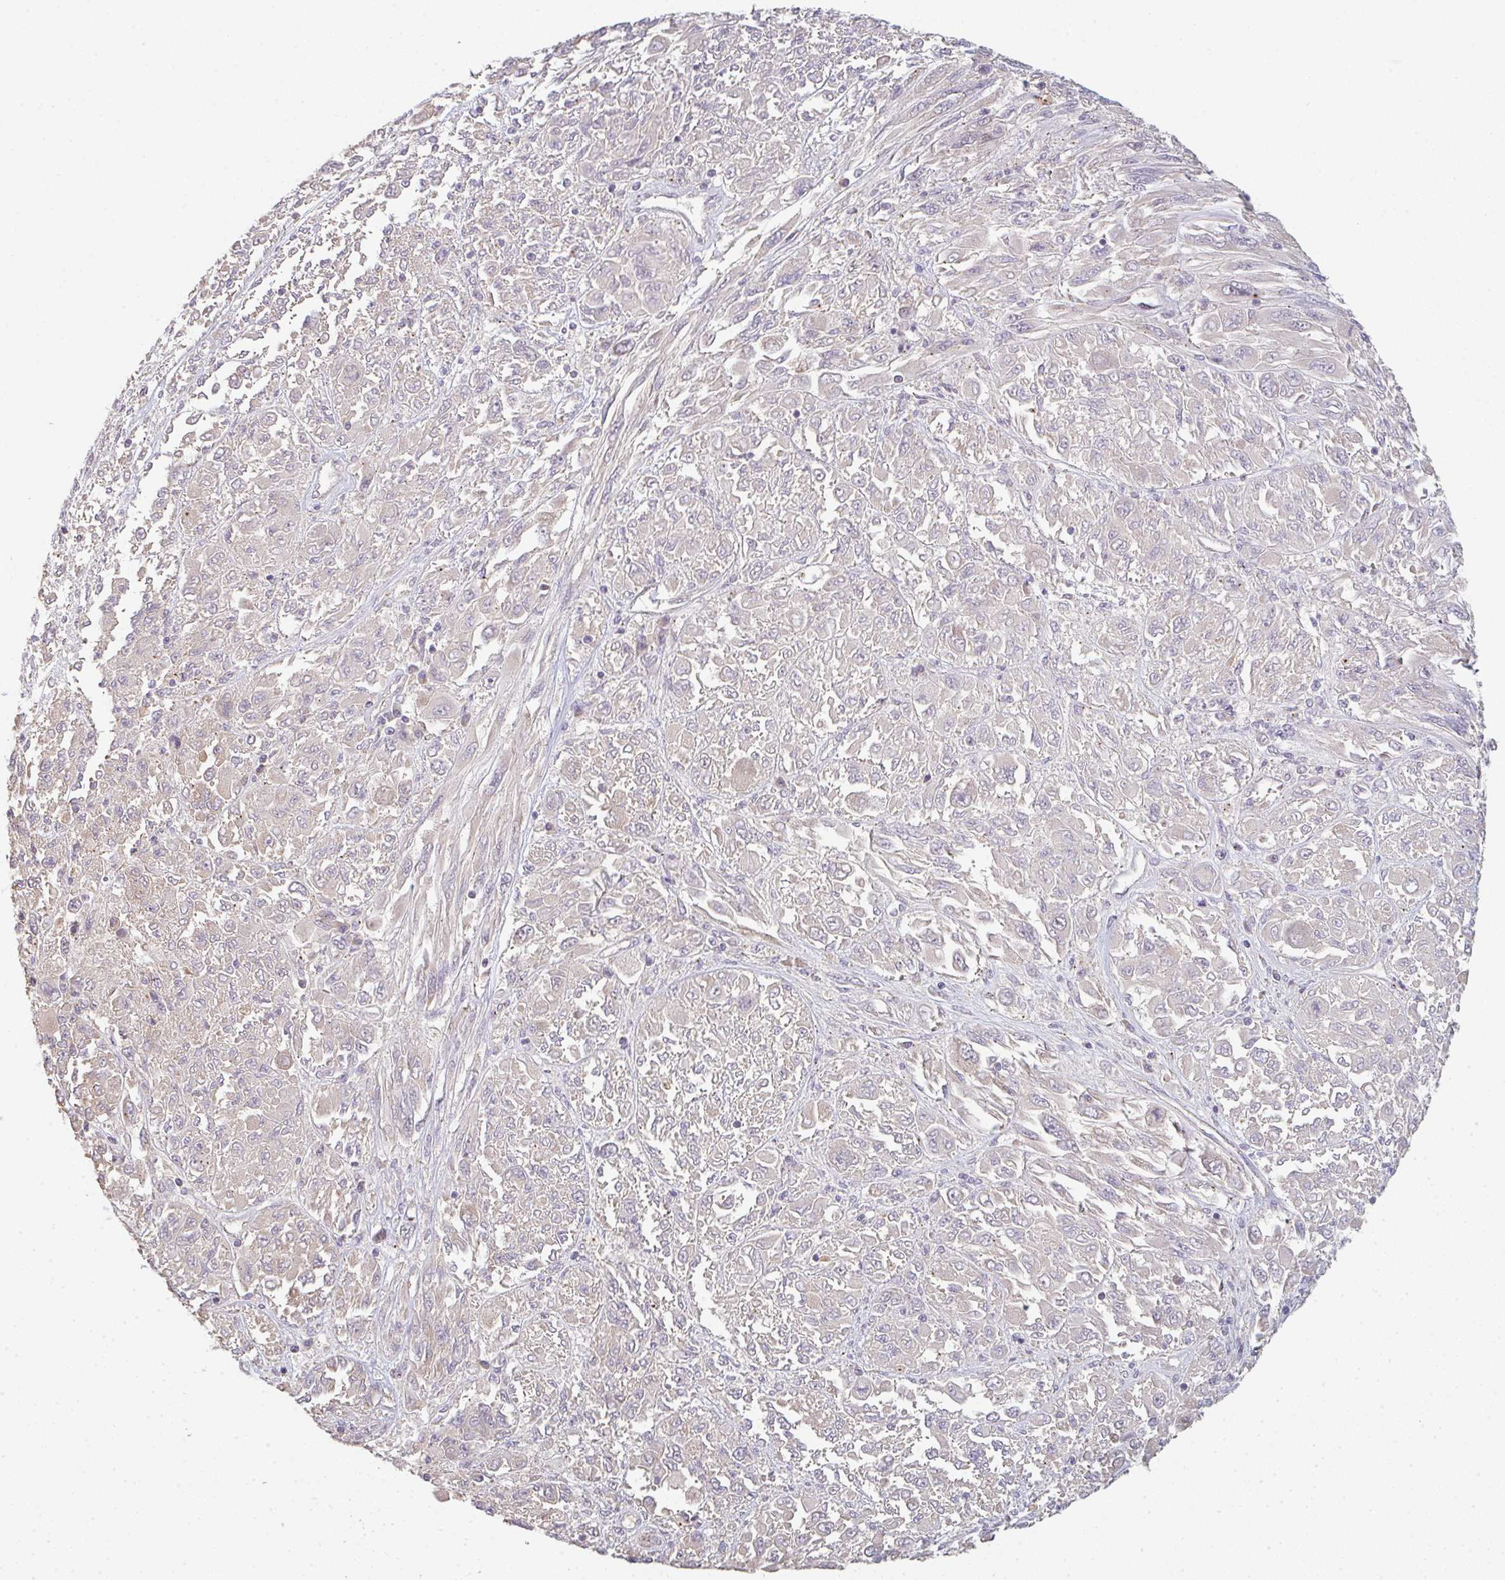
{"staining": {"intensity": "negative", "quantity": "none", "location": "none"}, "tissue": "melanoma", "cell_type": "Tumor cells", "image_type": "cancer", "snomed": [{"axis": "morphology", "description": "Malignant melanoma, NOS"}, {"axis": "topography", "description": "Skin"}], "caption": "Tumor cells are negative for brown protein staining in melanoma. (Immunohistochemistry (ihc), brightfield microscopy, high magnification).", "gene": "TMEM237", "patient": {"sex": "female", "age": 91}}